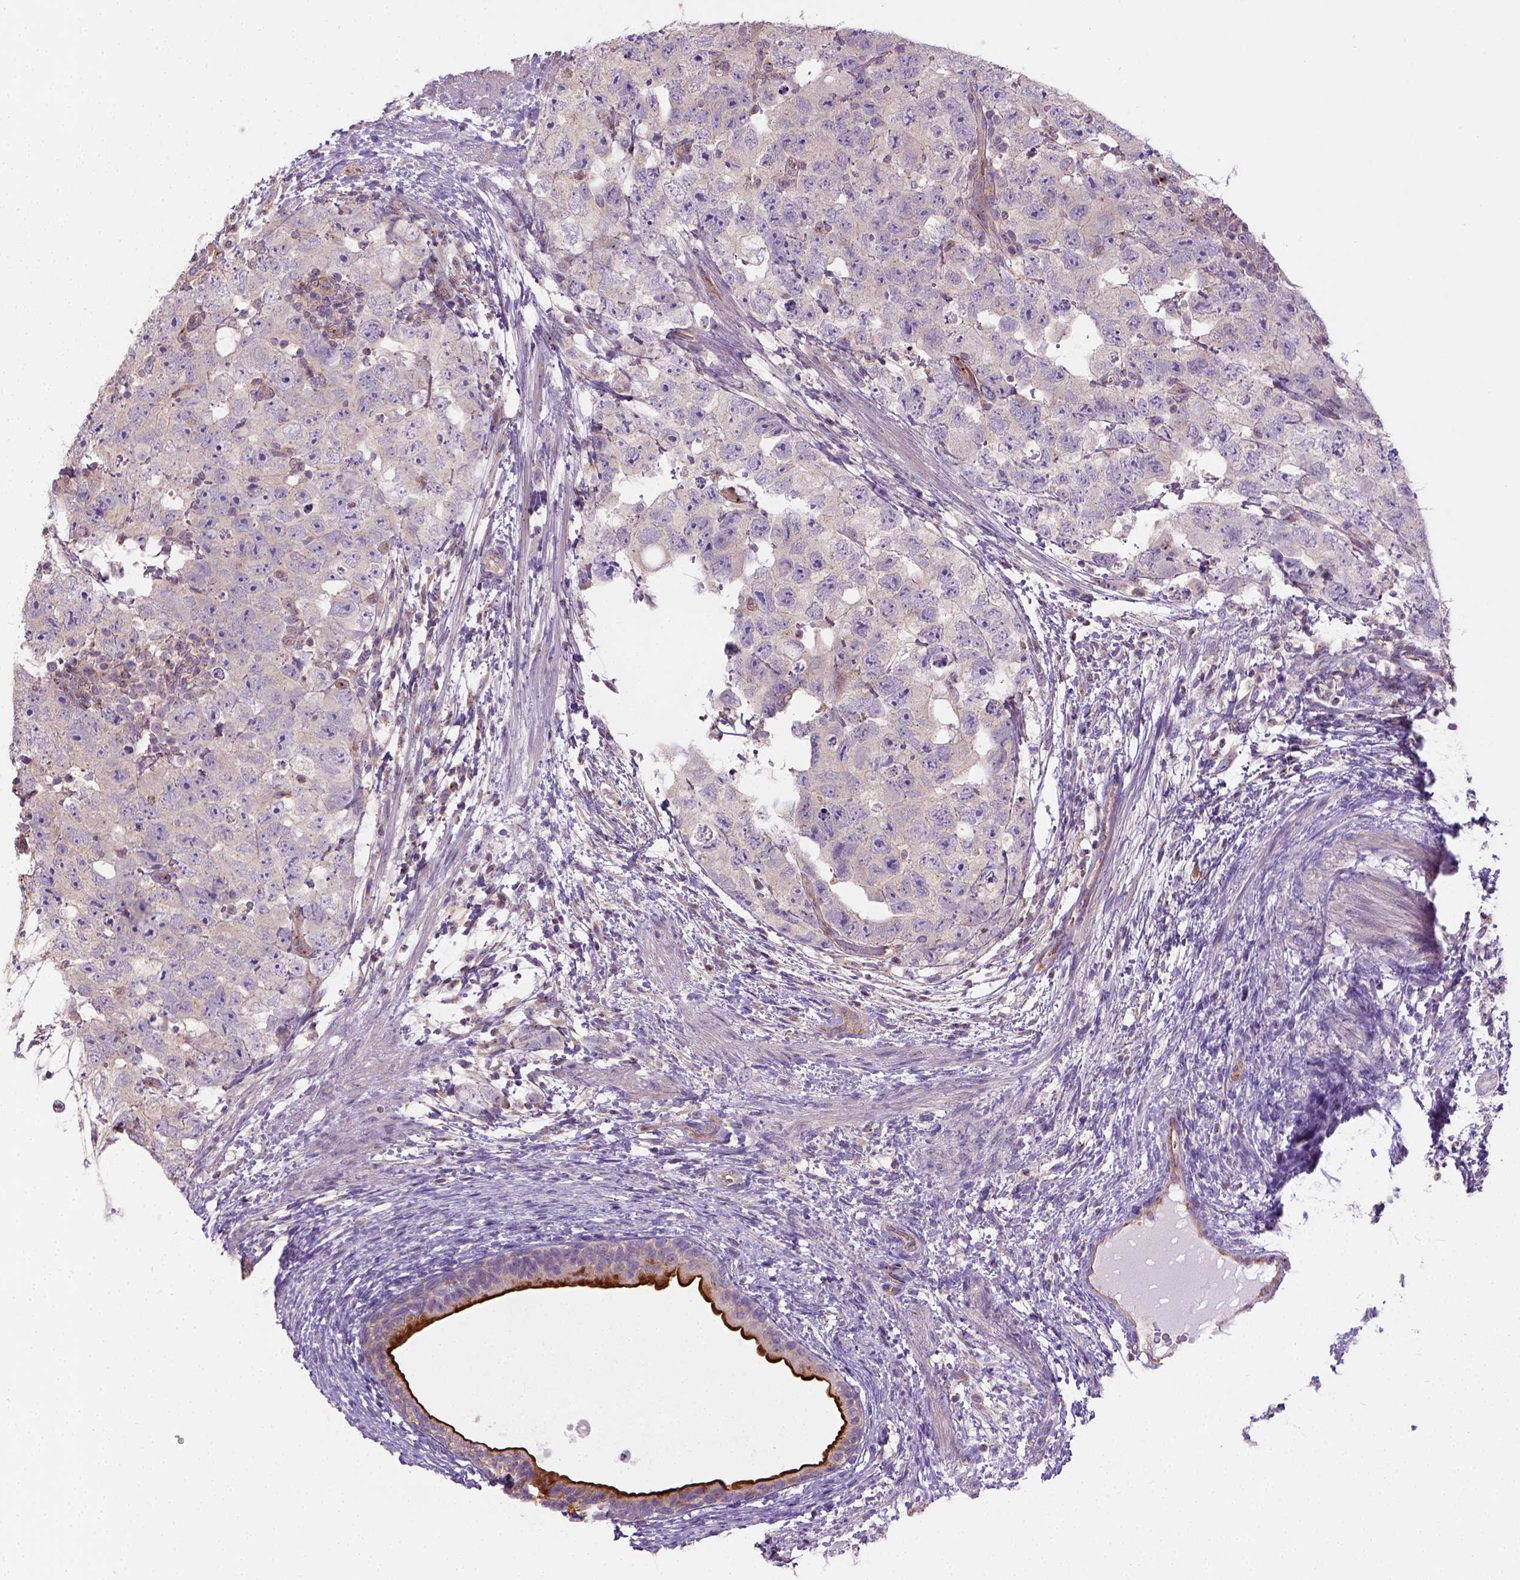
{"staining": {"intensity": "weak", "quantity": "25%-75%", "location": "cytoplasmic/membranous"}, "tissue": "testis cancer", "cell_type": "Tumor cells", "image_type": "cancer", "snomed": [{"axis": "morphology", "description": "Carcinoma, Embryonal, NOS"}, {"axis": "topography", "description": "Testis"}], "caption": "Testis cancer (embryonal carcinoma) stained with a brown dye shows weak cytoplasmic/membranous positive positivity in about 25%-75% of tumor cells.", "gene": "CRACR2A", "patient": {"sex": "male", "age": 24}}